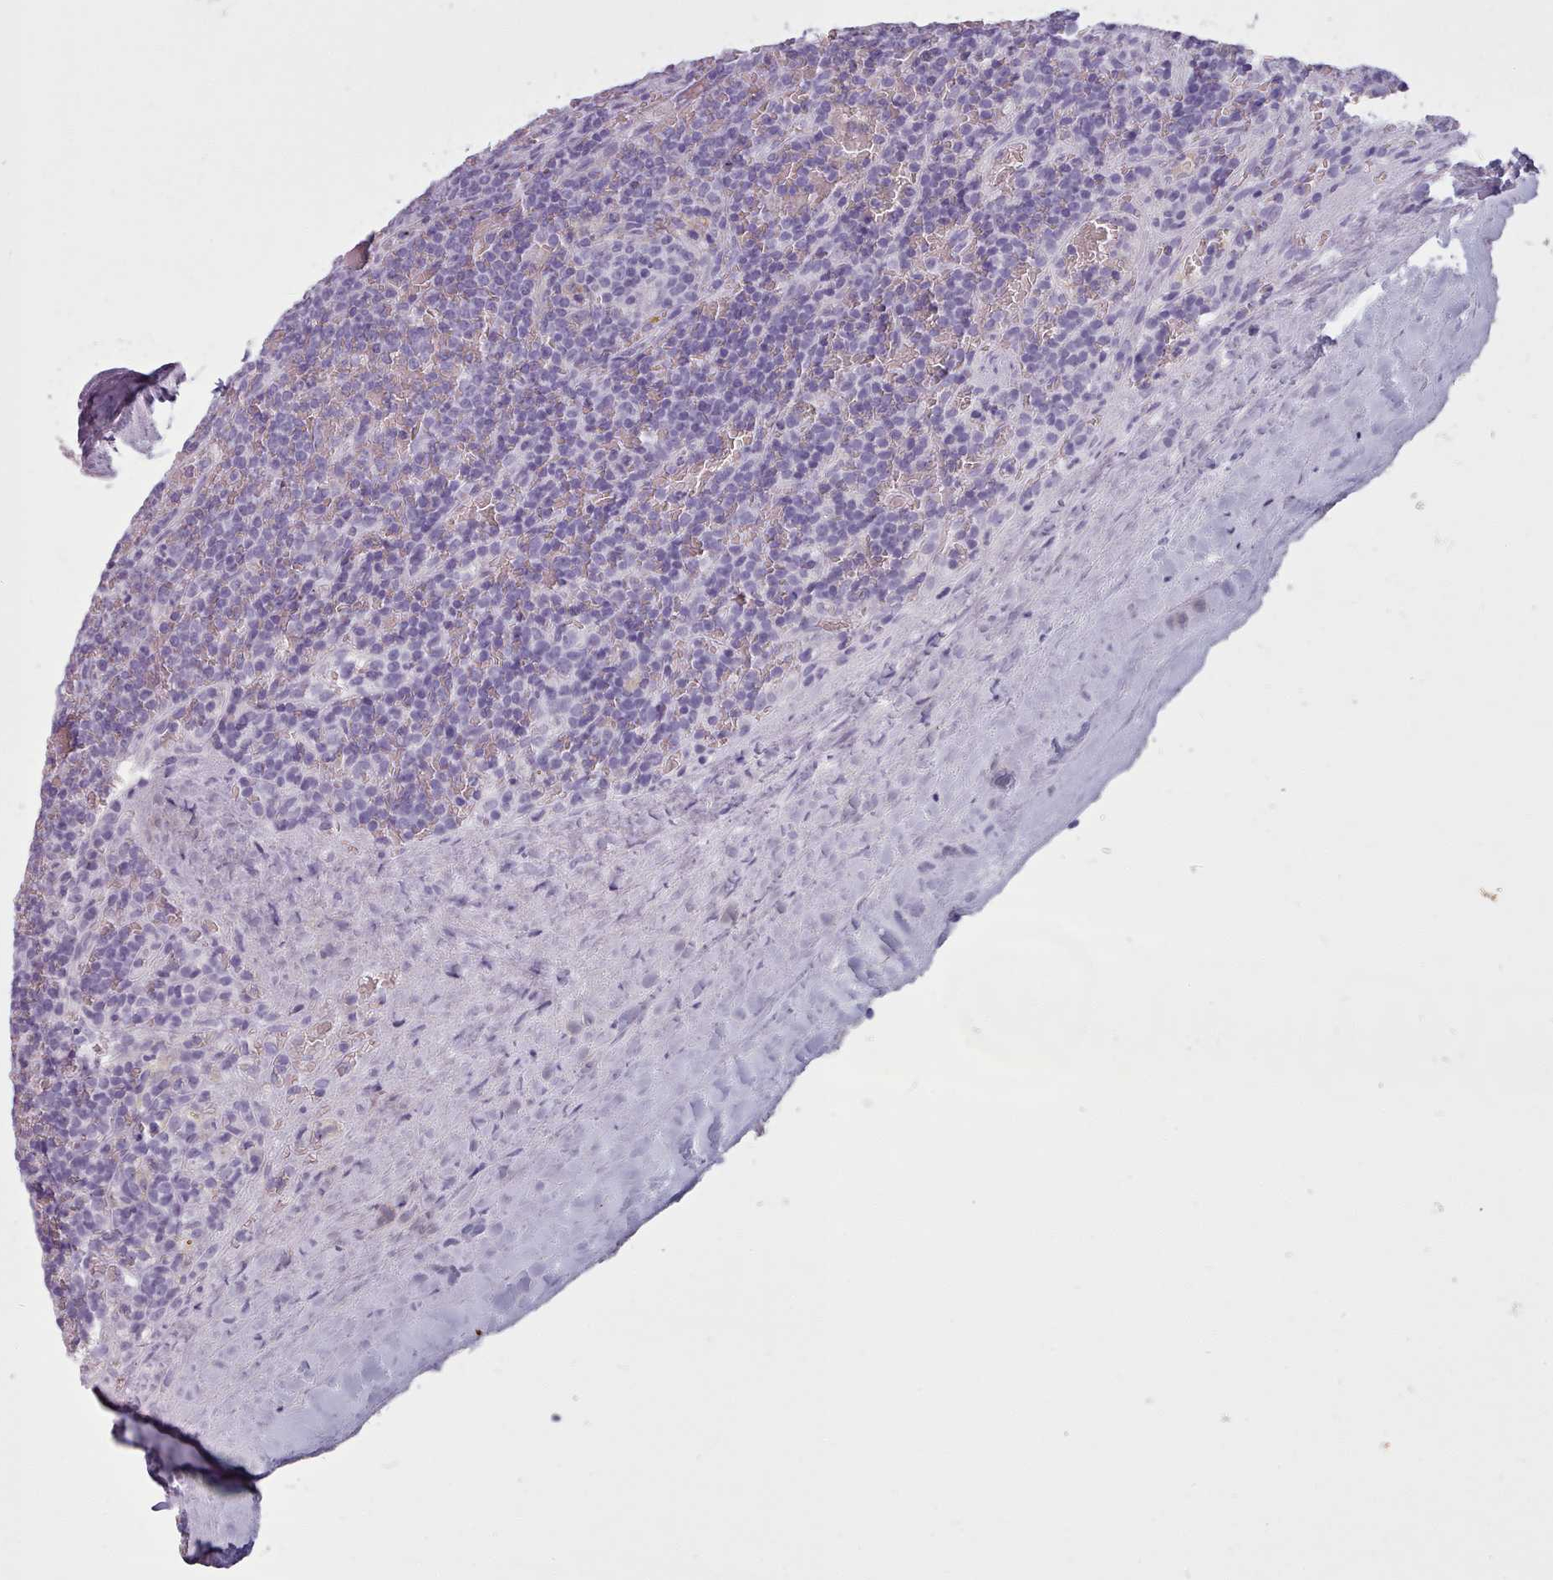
{"staining": {"intensity": "negative", "quantity": "none", "location": "none"}, "tissue": "lymphoma", "cell_type": "Tumor cells", "image_type": "cancer", "snomed": [{"axis": "morphology", "description": "Malignant lymphoma, non-Hodgkin's type, Low grade"}, {"axis": "topography", "description": "Spleen"}], "caption": "There is no significant staining in tumor cells of lymphoma.", "gene": "ZNF43", "patient": {"sex": "female", "age": 19}}